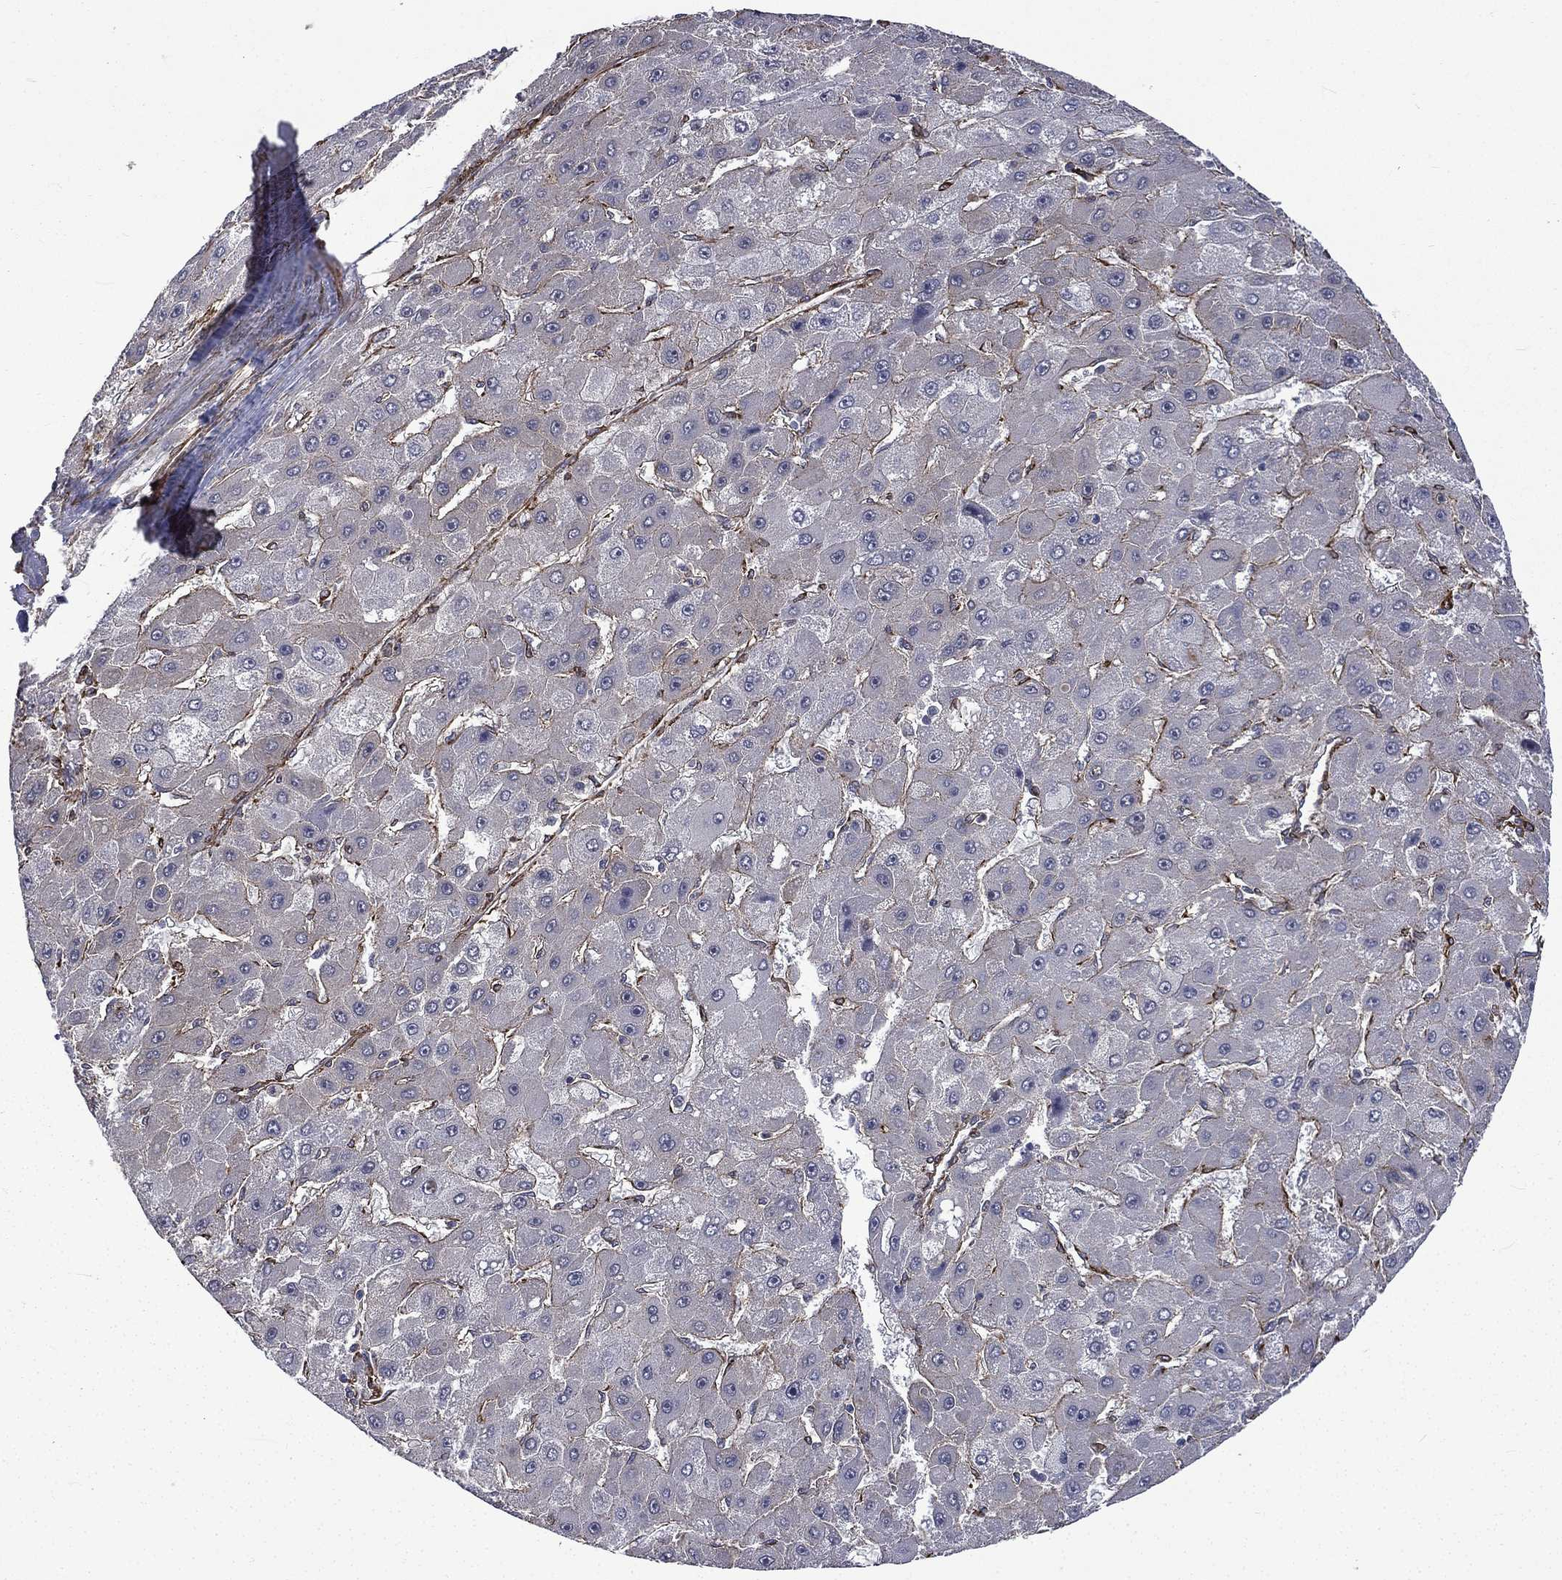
{"staining": {"intensity": "negative", "quantity": "none", "location": "none"}, "tissue": "liver cancer", "cell_type": "Tumor cells", "image_type": "cancer", "snomed": [{"axis": "morphology", "description": "Carcinoma, Hepatocellular, NOS"}, {"axis": "topography", "description": "Liver"}], "caption": "Immunohistochemistry (IHC) of liver cancer exhibits no staining in tumor cells. Nuclei are stained in blue.", "gene": "PPFIBP1", "patient": {"sex": "female", "age": 25}}